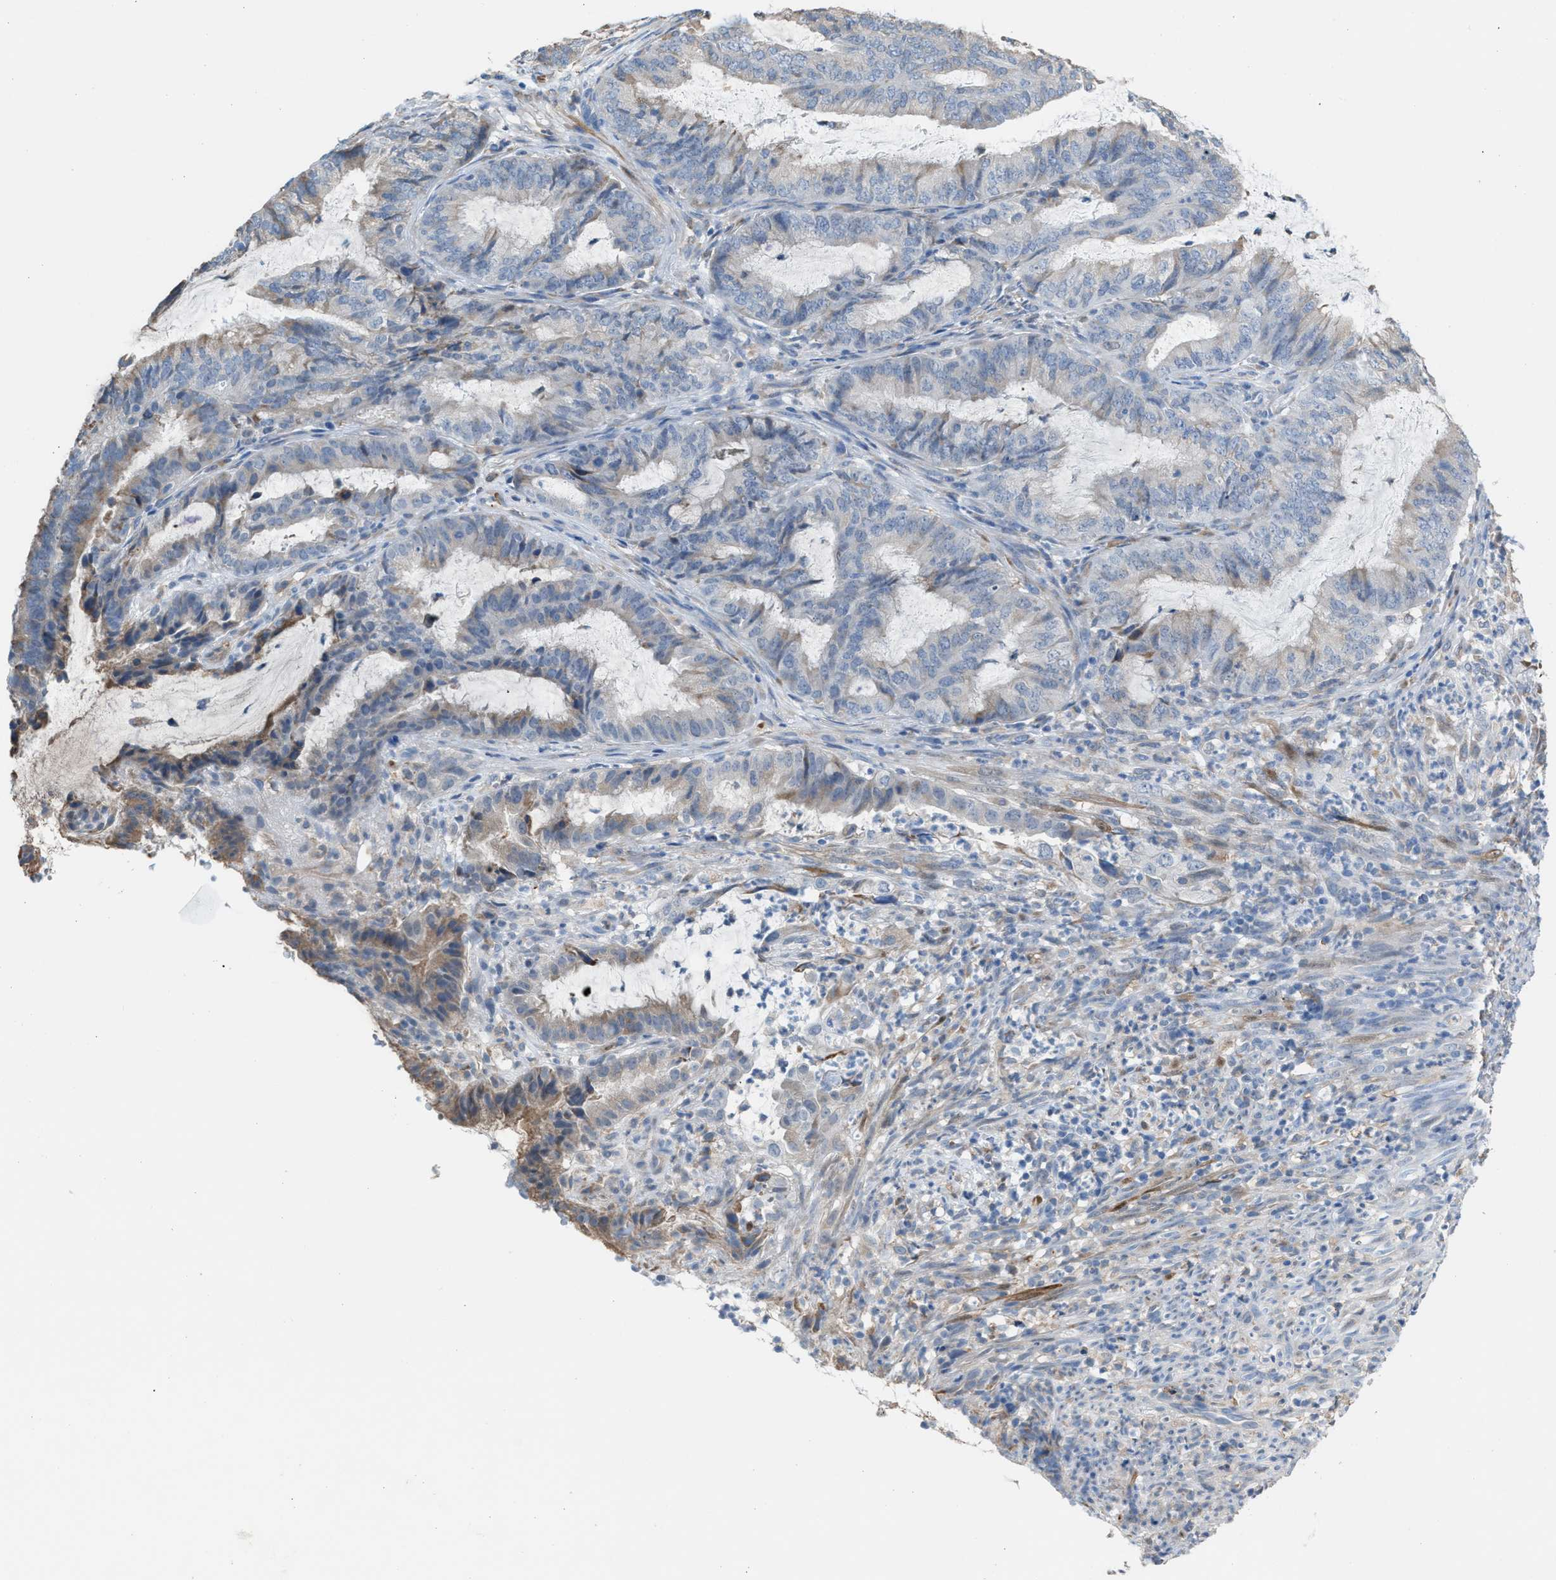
{"staining": {"intensity": "moderate", "quantity": "<25%", "location": "cytoplasmic/membranous"}, "tissue": "endometrial cancer", "cell_type": "Tumor cells", "image_type": "cancer", "snomed": [{"axis": "morphology", "description": "Adenocarcinoma, NOS"}, {"axis": "topography", "description": "Endometrium"}], "caption": "This is a photomicrograph of IHC staining of endometrial cancer, which shows moderate positivity in the cytoplasmic/membranous of tumor cells.", "gene": "CA3", "patient": {"sex": "female", "age": 51}}